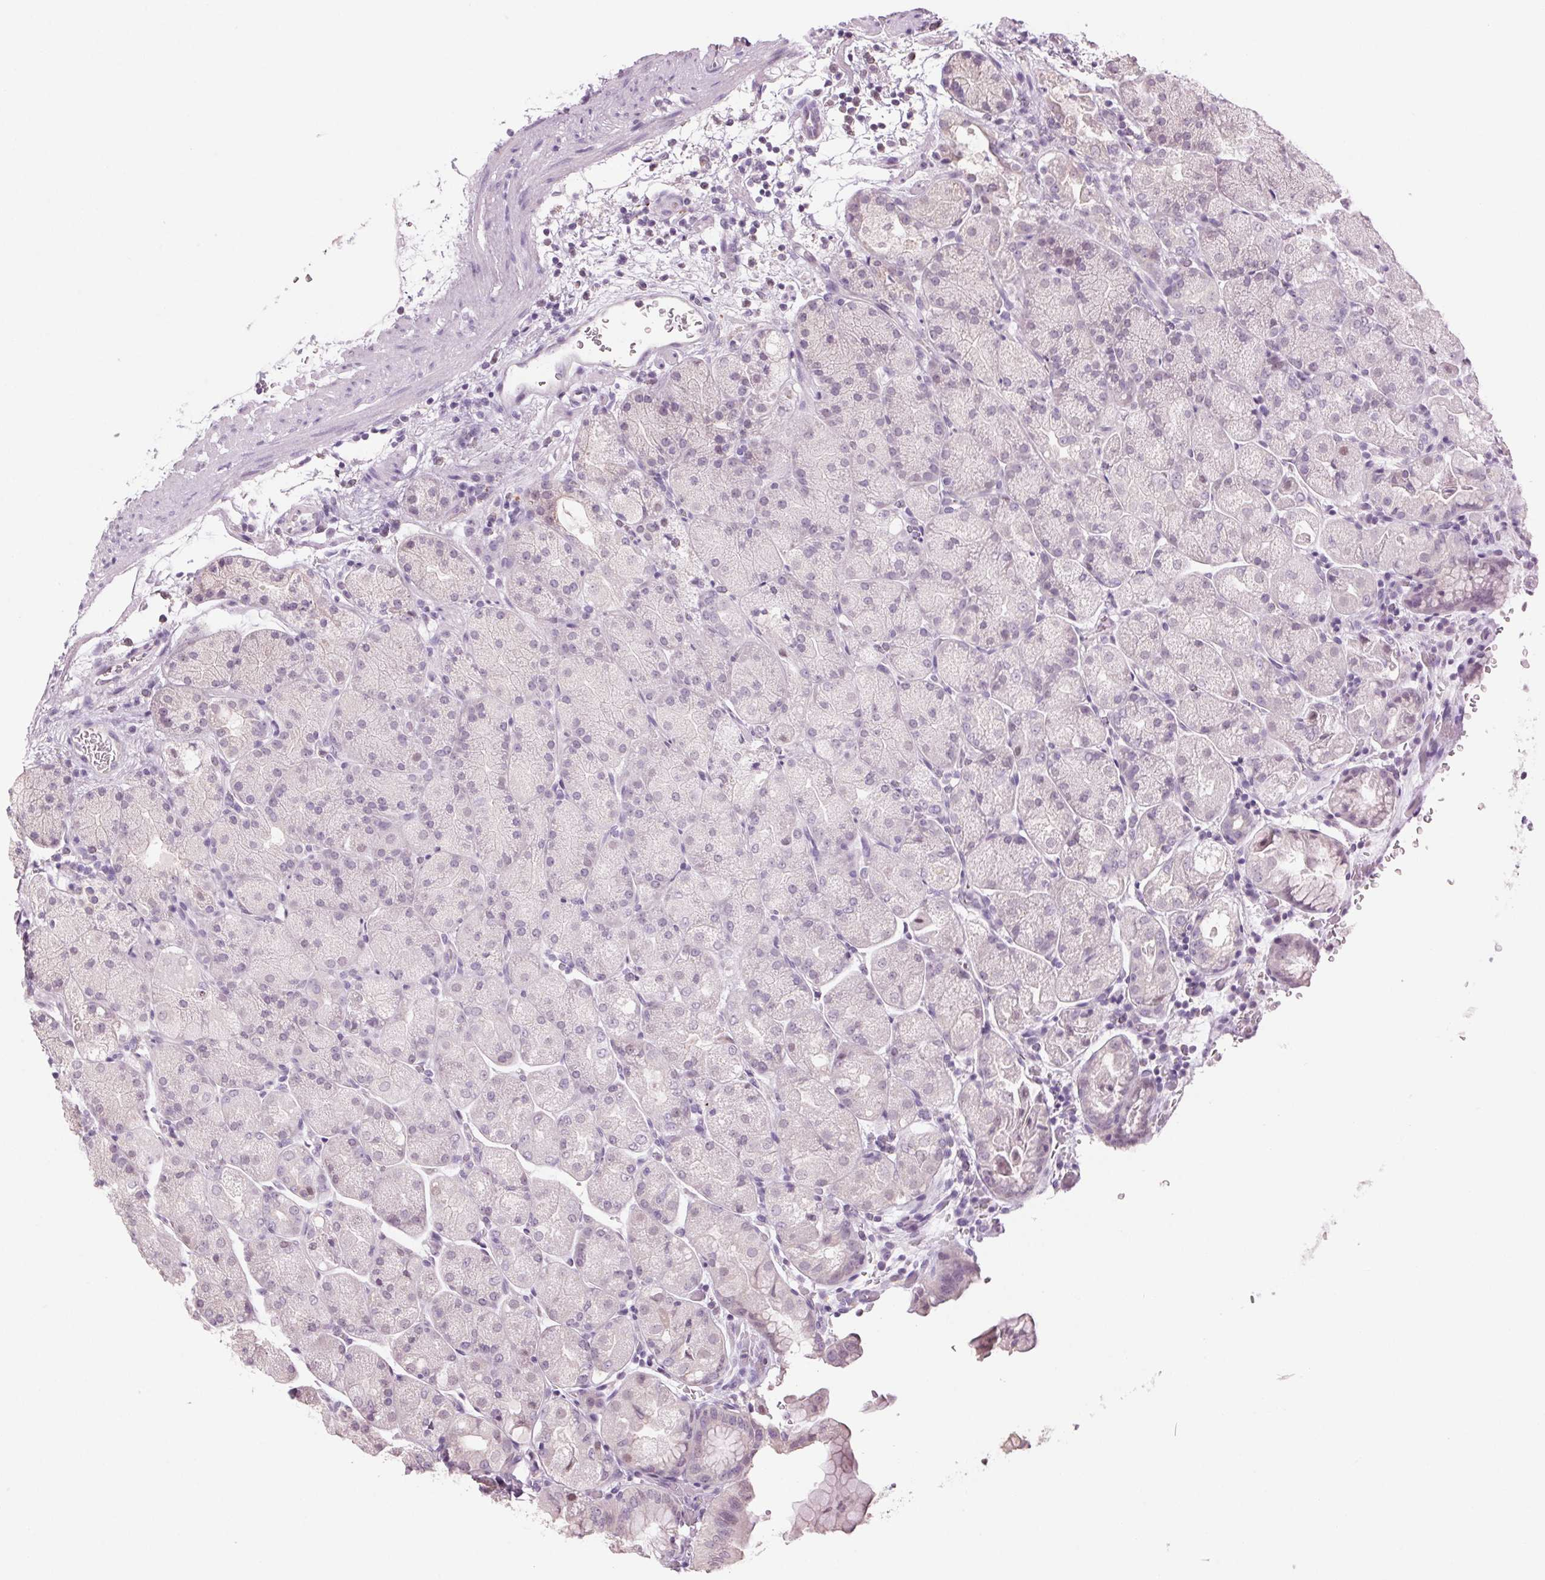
{"staining": {"intensity": "negative", "quantity": "none", "location": "none"}, "tissue": "stomach", "cell_type": "Glandular cells", "image_type": "normal", "snomed": [{"axis": "morphology", "description": "Normal tissue, NOS"}, {"axis": "topography", "description": "Stomach, upper"}, {"axis": "topography", "description": "Stomach"}, {"axis": "topography", "description": "Stomach, lower"}], "caption": "Image shows no protein positivity in glandular cells of unremarkable stomach. (Brightfield microscopy of DAB IHC at high magnification).", "gene": "MPO", "patient": {"sex": "male", "age": 62}}